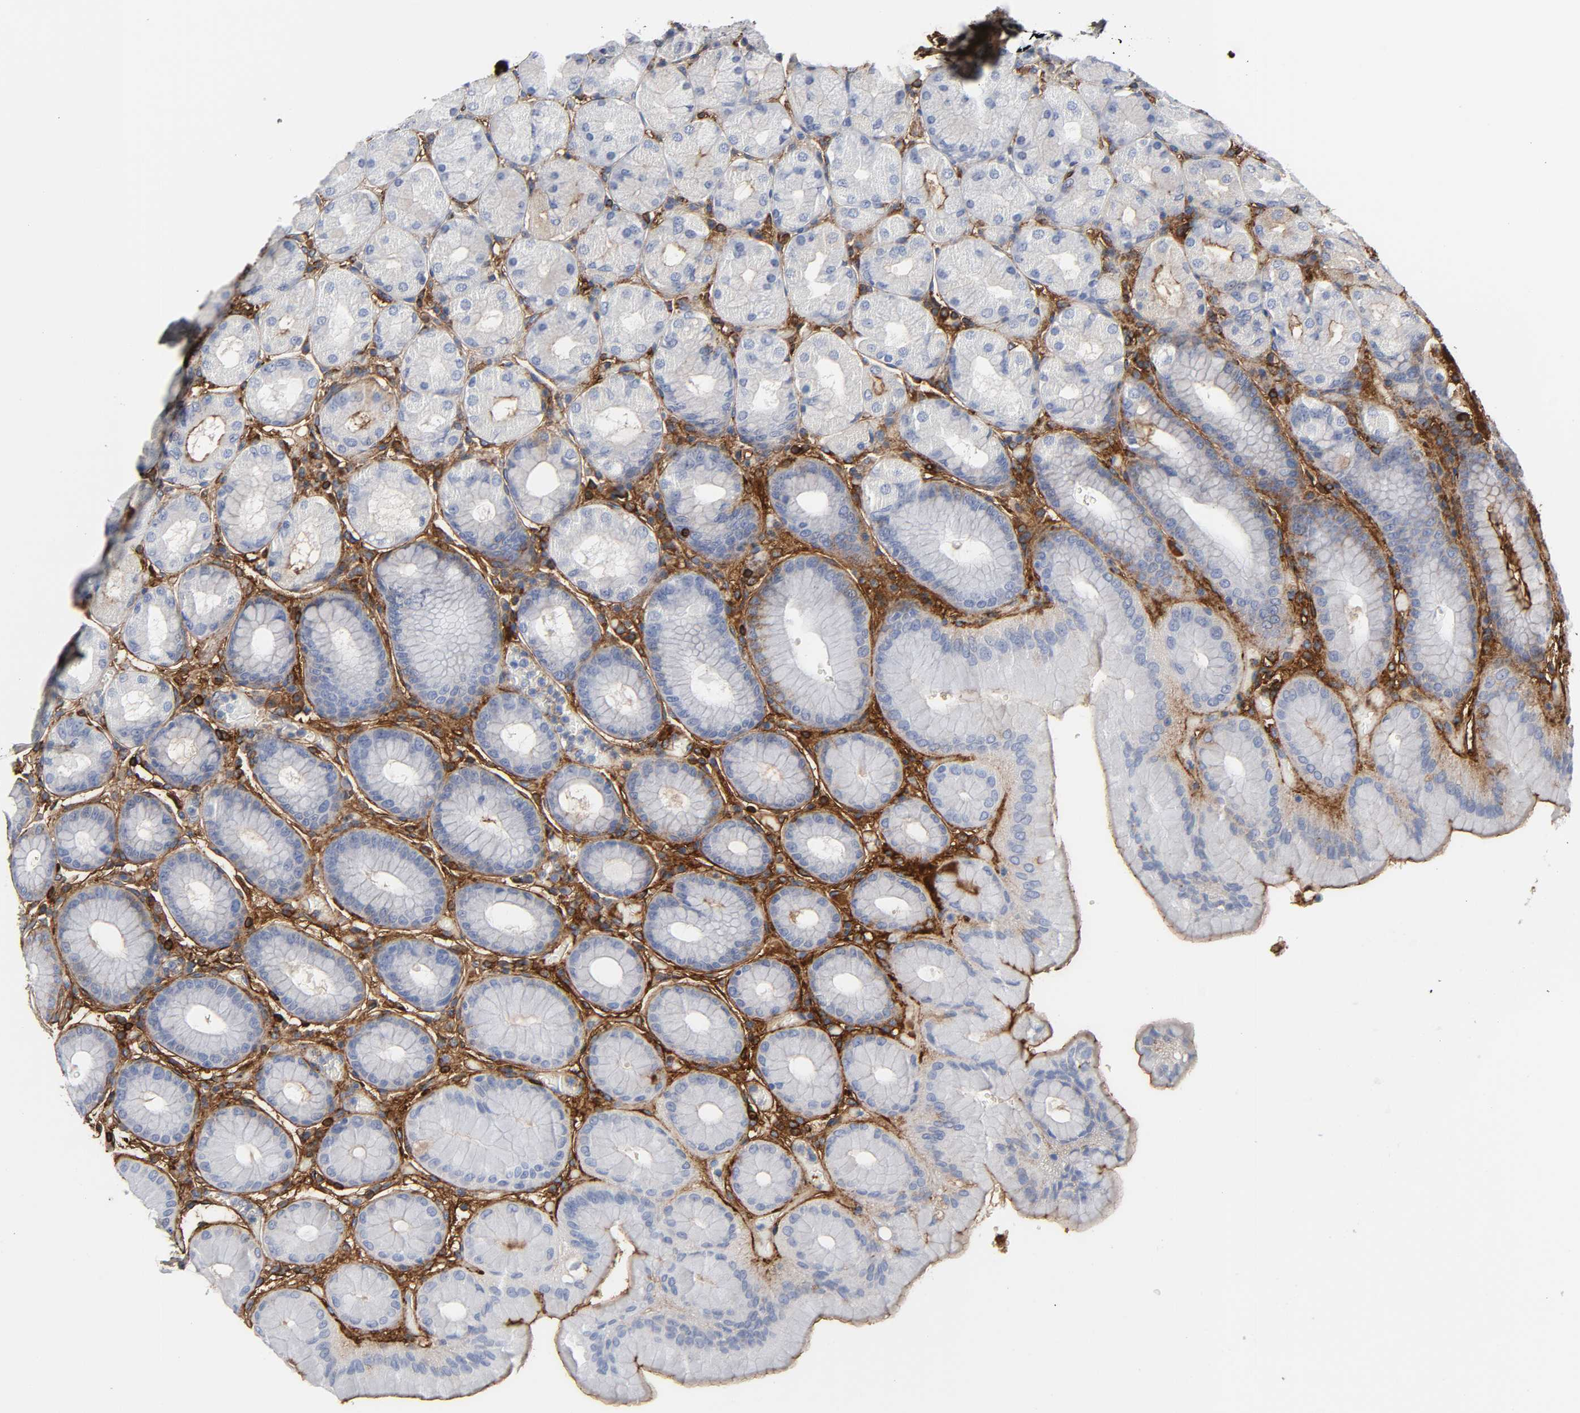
{"staining": {"intensity": "negative", "quantity": "none", "location": "none"}, "tissue": "stomach", "cell_type": "Glandular cells", "image_type": "normal", "snomed": [{"axis": "morphology", "description": "Normal tissue, NOS"}, {"axis": "topography", "description": "Stomach, upper"}, {"axis": "topography", "description": "Stomach"}], "caption": "DAB immunohistochemical staining of benign stomach exhibits no significant expression in glandular cells.", "gene": "FBLN1", "patient": {"sex": "male", "age": 76}}